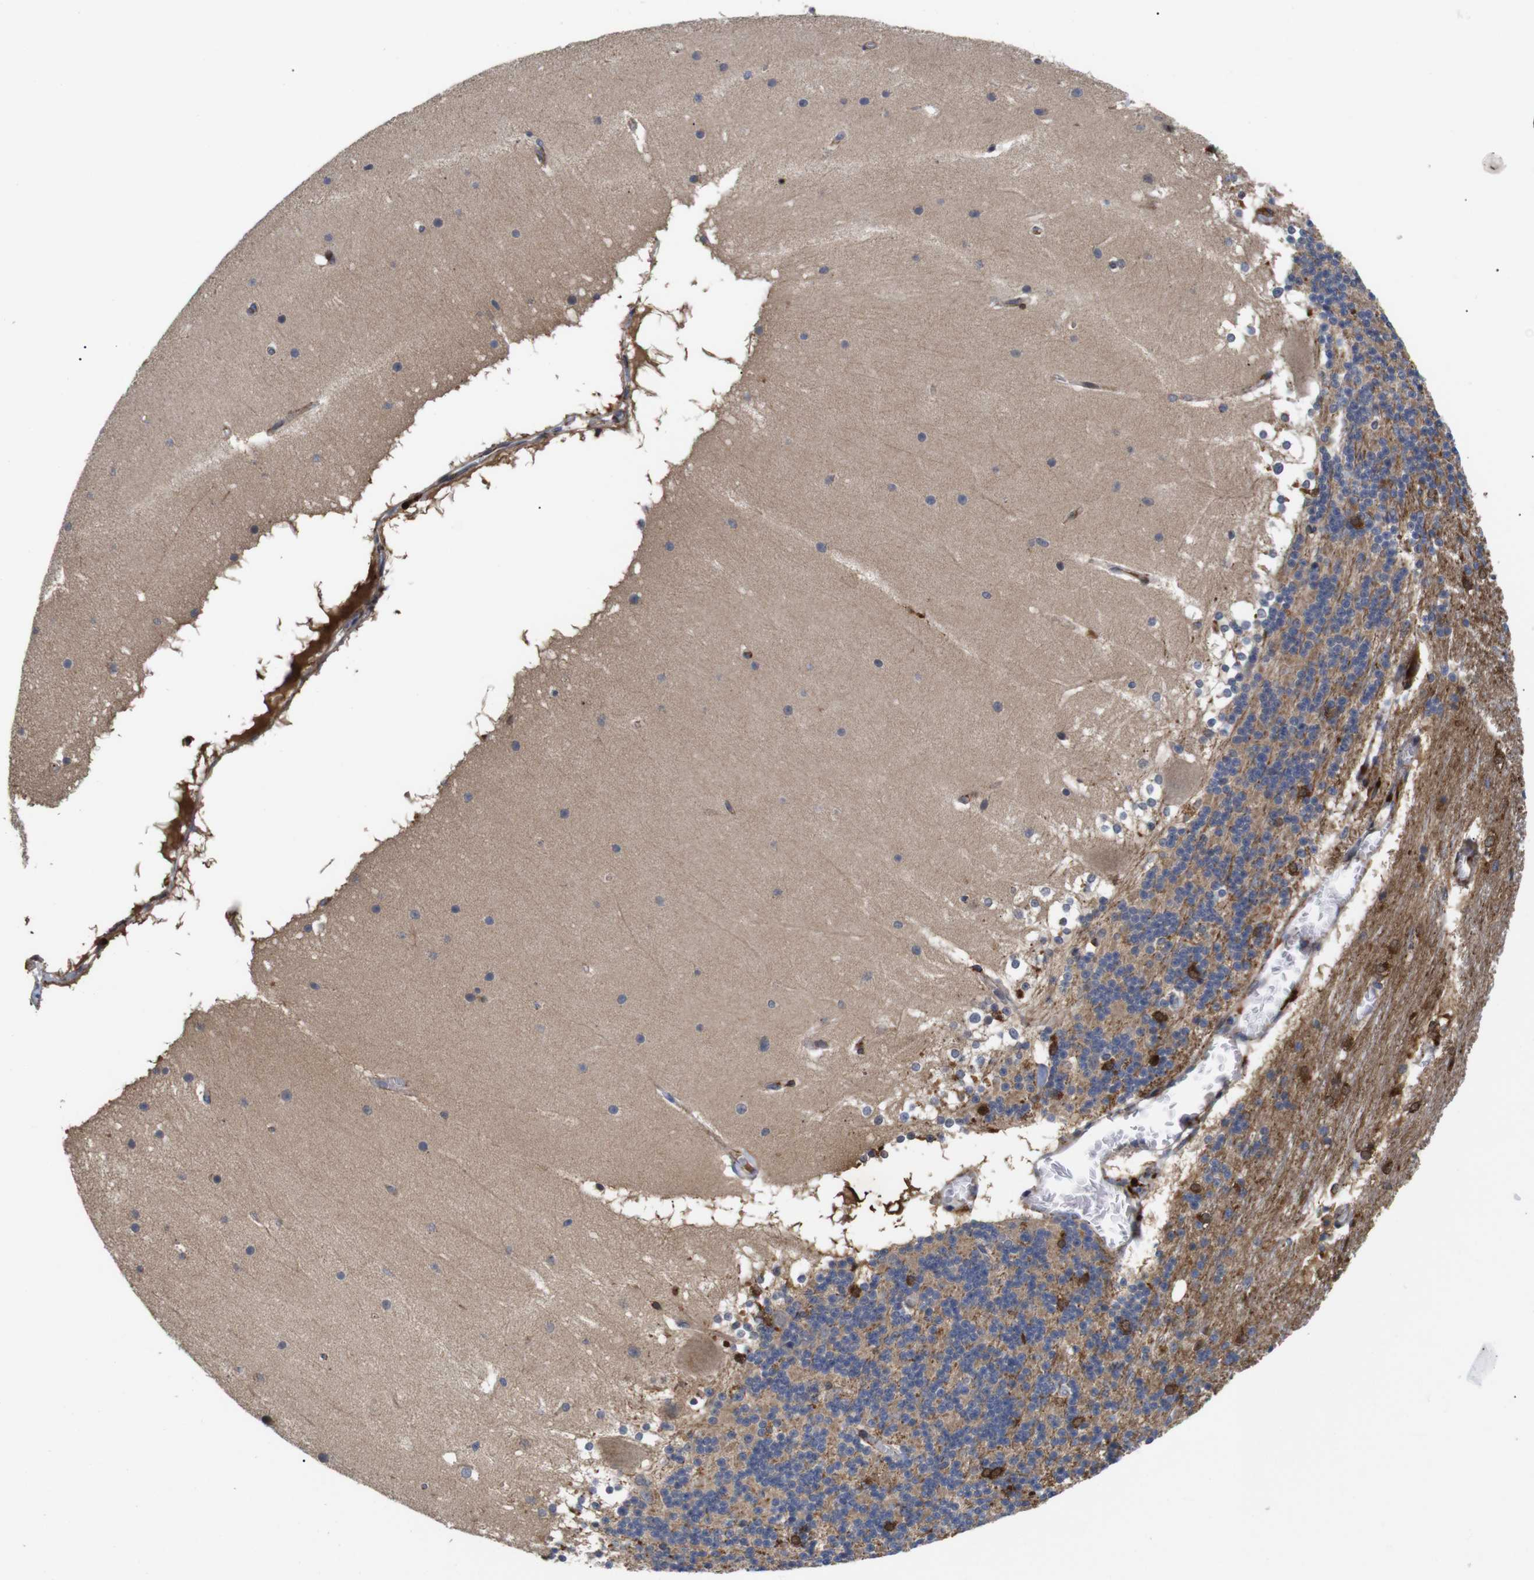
{"staining": {"intensity": "strong", "quantity": "<25%", "location": "cytoplasmic/membranous"}, "tissue": "cerebellum", "cell_type": "Cells in granular layer", "image_type": "normal", "snomed": [{"axis": "morphology", "description": "Normal tissue, NOS"}, {"axis": "topography", "description": "Cerebellum"}], "caption": "Cerebellum stained with a brown dye shows strong cytoplasmic/membranous positive positivity in about <25% of cells in granular layer.", "gene": "SPRY3", "patient": {"sex": "female", "age": 19}}